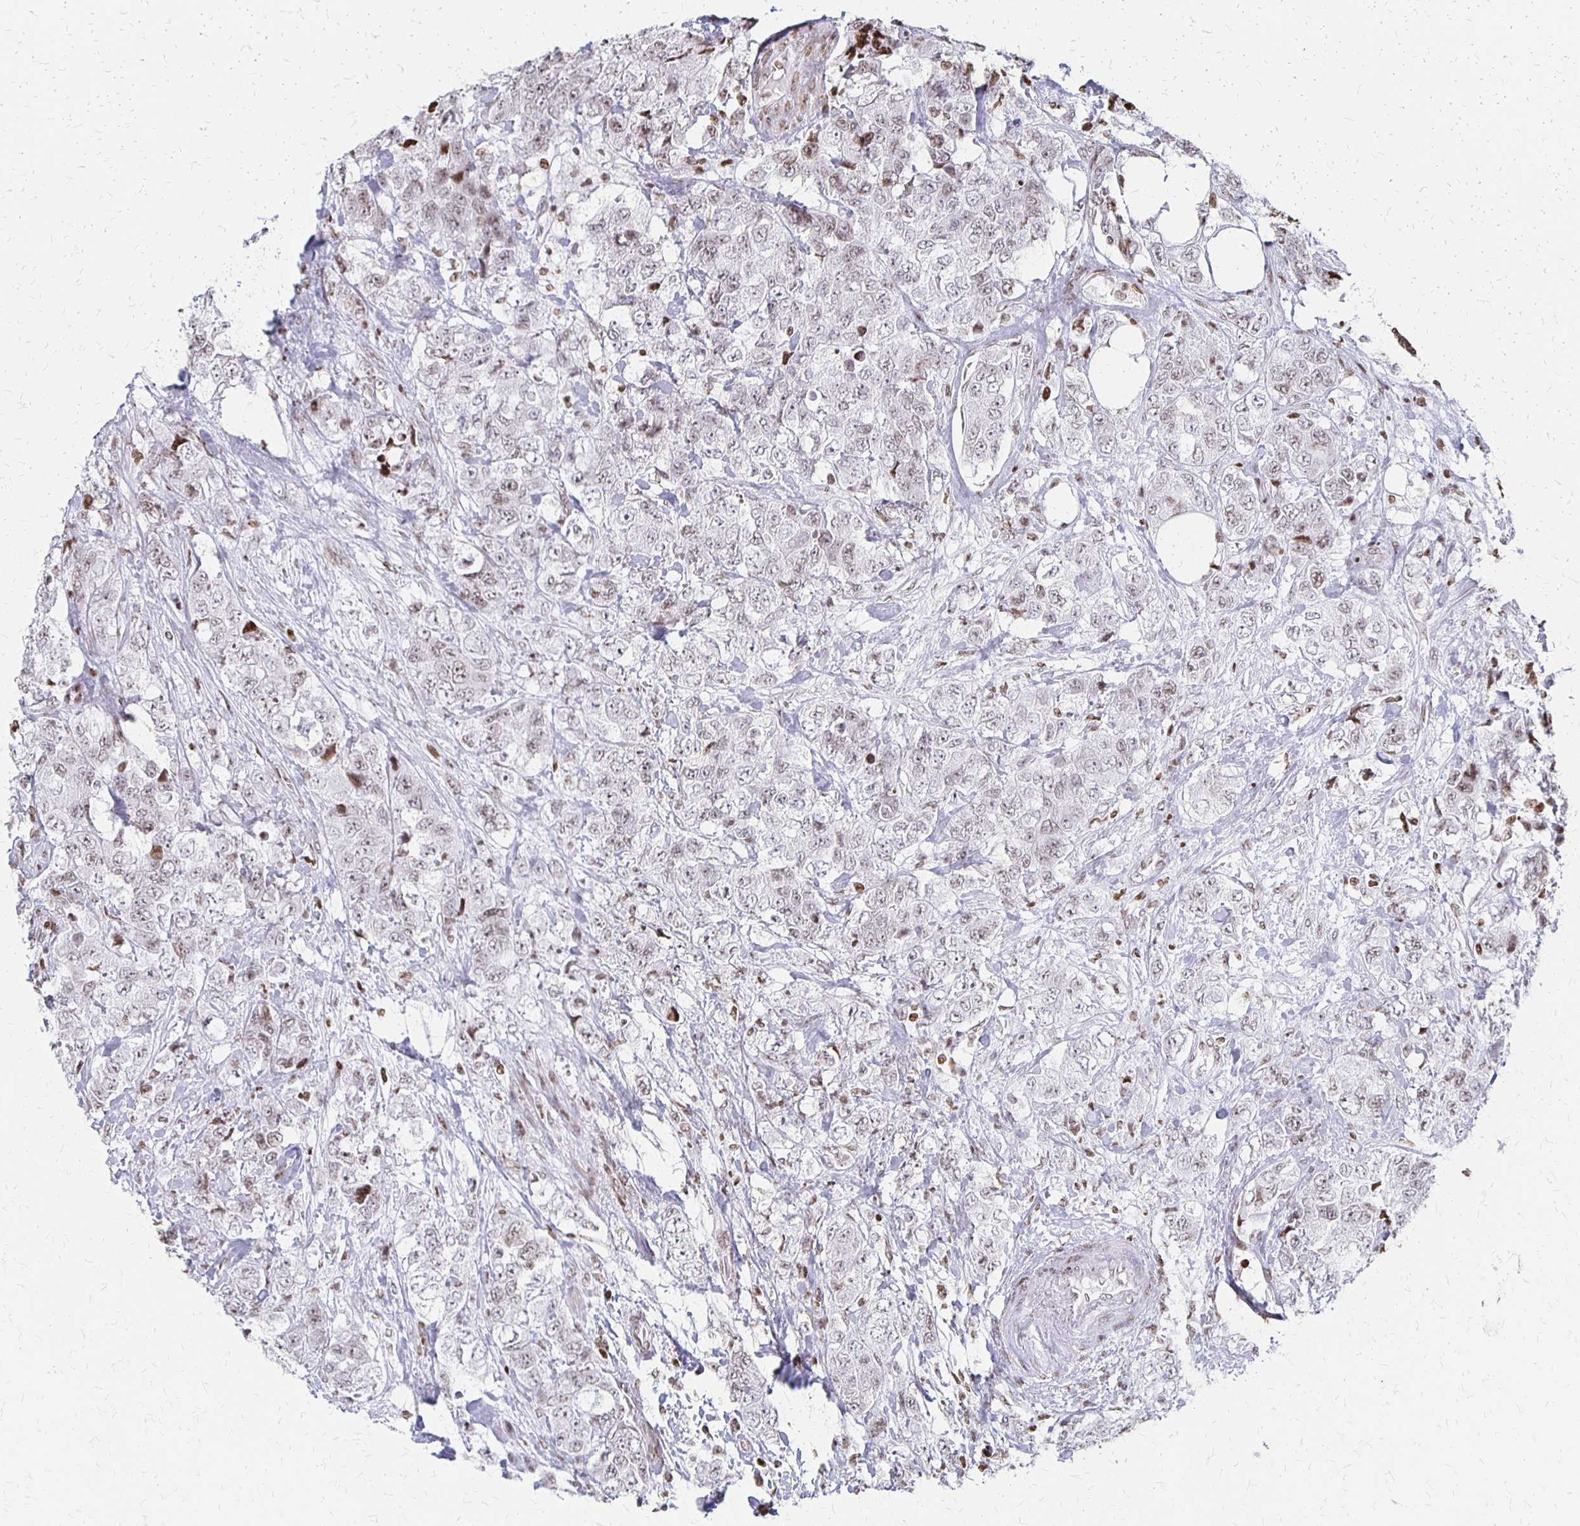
{"staining": {"intensity": "weak", "quantity": ">75%", "location": "nuclear"}, "tissue": "urothelial cancer", "cell_type": "Tumor cells", "image_type": "cancer", "snomed": [{"axis": "morphology", "description": "Urothelial carcinoma, High grade"}, {"axis": "topography", "description": "Urinary bladder"}], "caption": "Immunohistochemical staining of human urothelial cancer displays weak nuclear protein expression in approximately >75% of tumor cells.", "gene": "ZNF280C", "patient": {"sex": "female", "age": 78}}